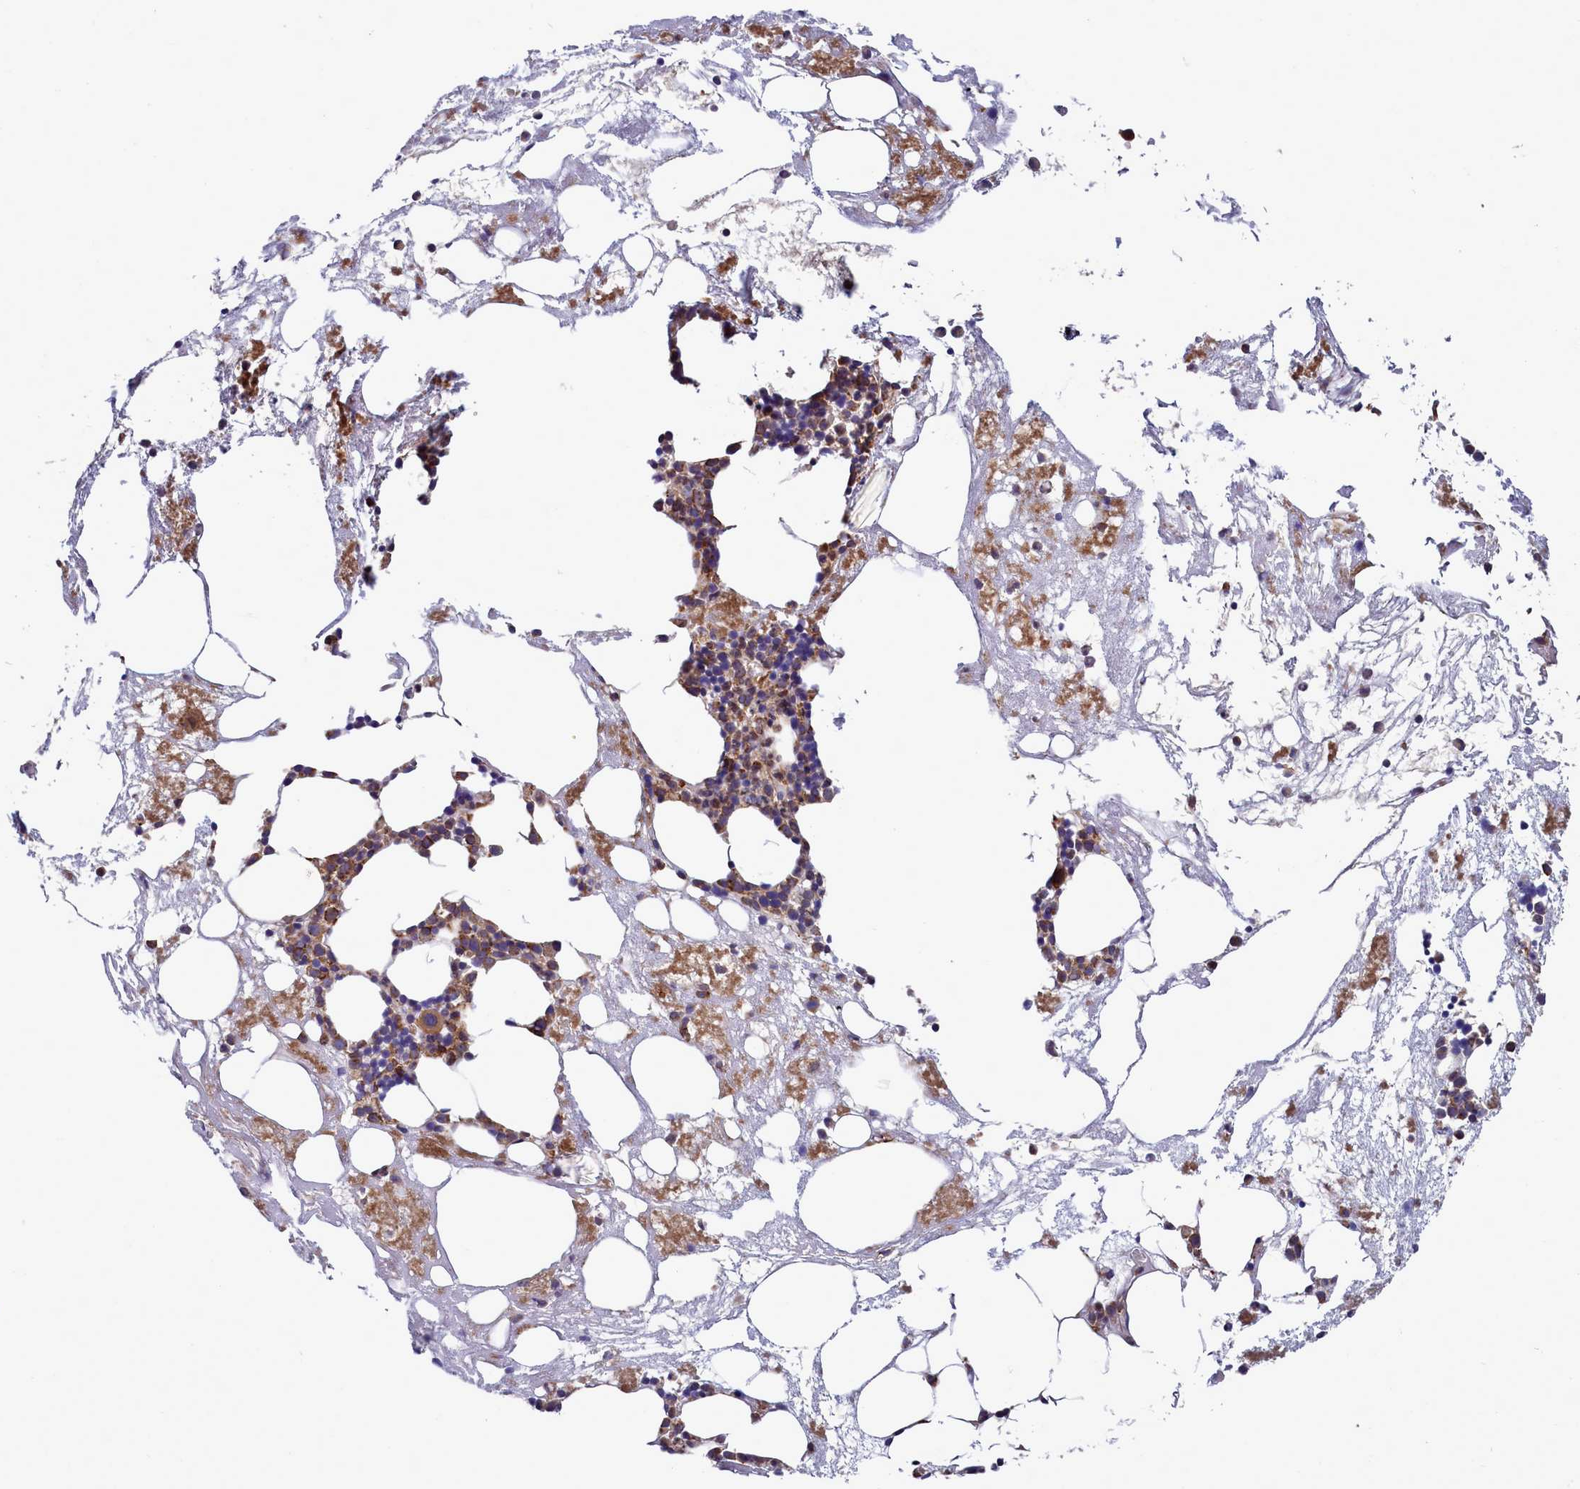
{"staining": {"intensity": "moderate", "quantity": ">75%", "location": "cytoplasmic/membranous"}, "tissue": "bone marrow", "cell_type": "Hematopoietic cells", "image_type": "normal", "snomed": [{"axis": "morphology", "description": "Normal tissue, NOS"}, {"axis": "topography", "description": "Bone marrow"}], "caption": "An image of human bone marrow stained for a protein reveals moderate cytoplasmic/membranous brown staining in hematopoietic cells. (IHC, brightfield microscopy, high magnification).", "gene": "RAPGEF4", "patient": {"sex": "male", "age": 78}}